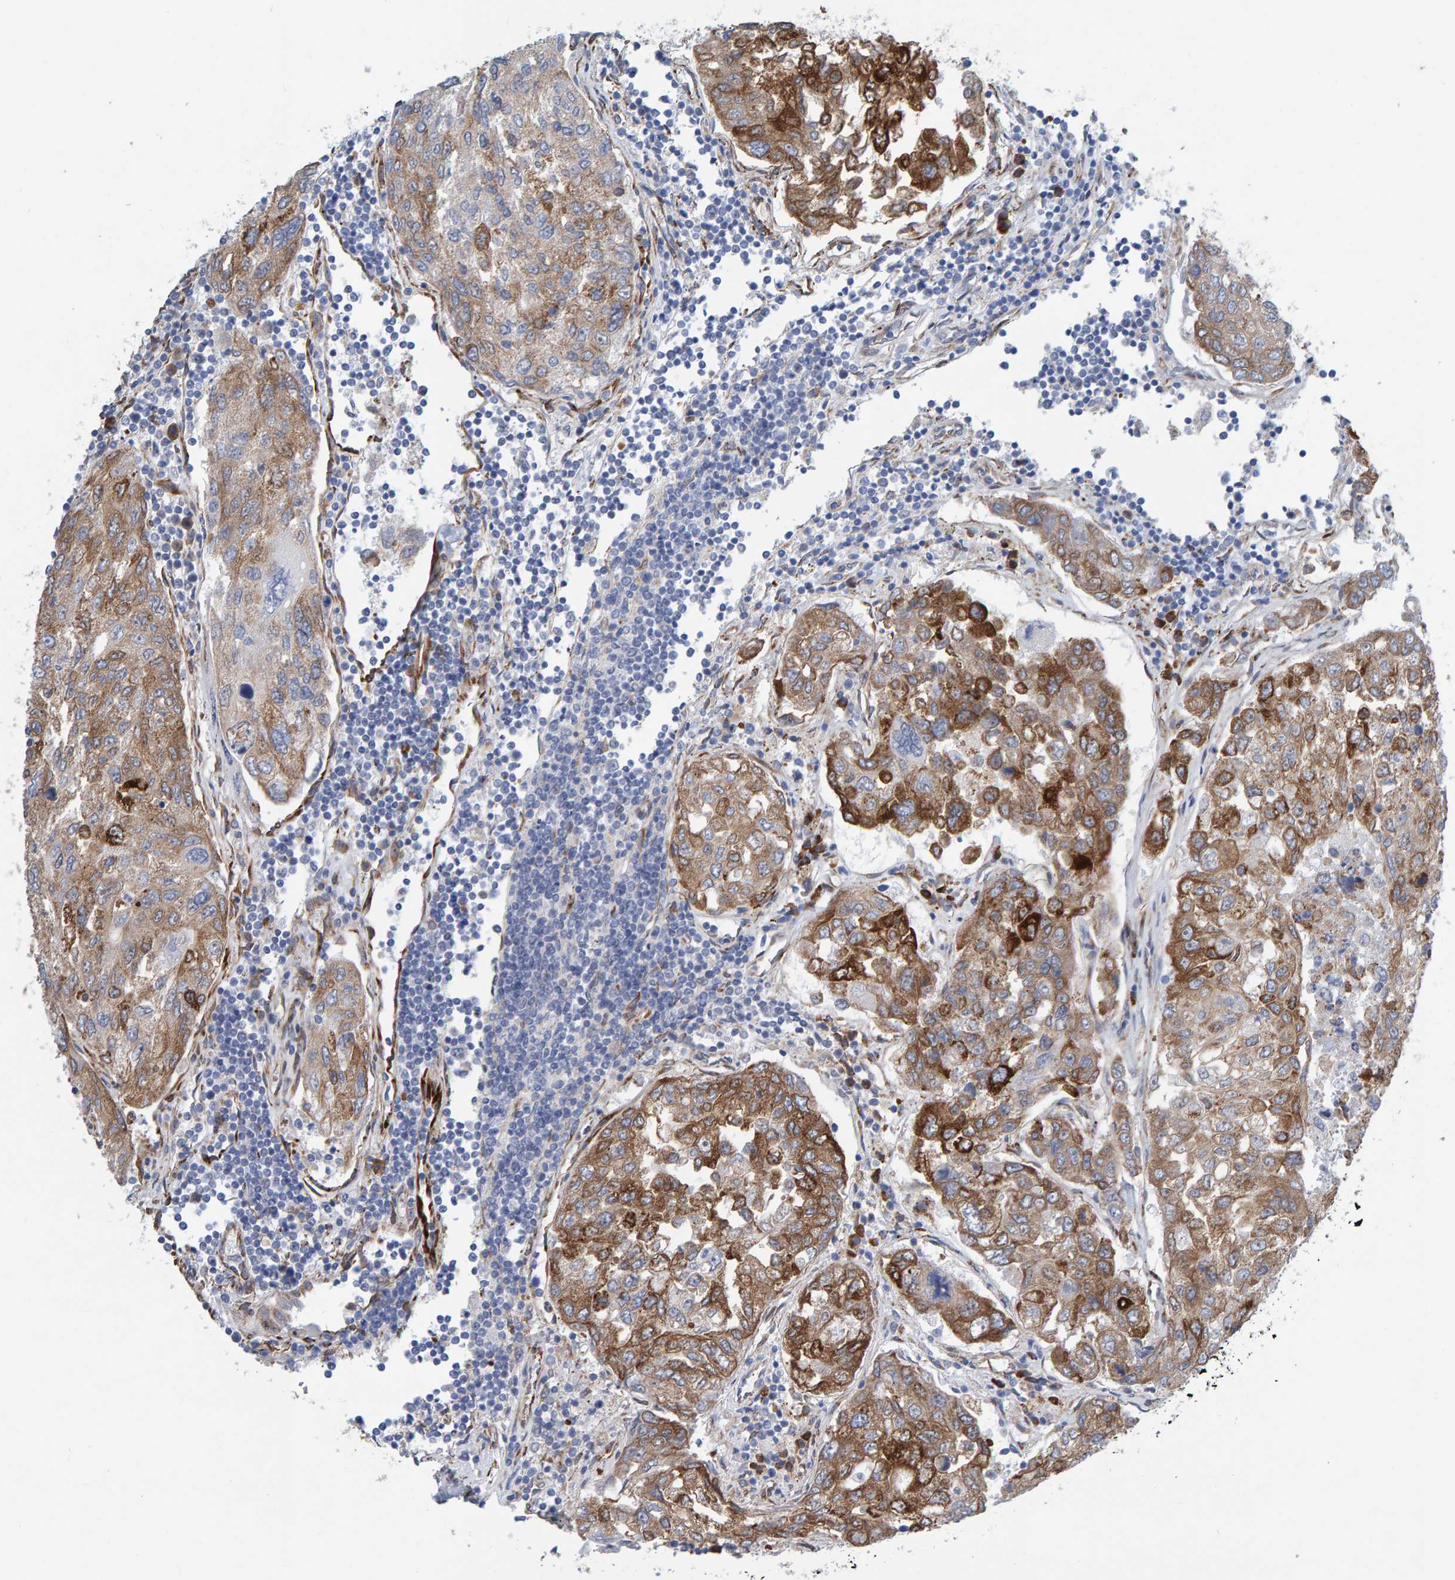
{"staining": {"intensity": "moderate", "quantity": ">75%", "location": "cytoplasmic/membranous"}, "tissue": "urothelial cancer", "cell_type": "Tumor cells", "image_type": "cancer", "snomed": [{"axis": "morphology", "description": "Urothelial carcinoma, High grade"}, {"axis": "topography", "description": "Lymph node"}, {"axis": "topography", "description": "Urinary bladder"}], "caption": "Urothelial cancer was stained to show a protein in brown. There is medium levels of moderate cytoplasmic/membranous staining in approximately >75% of tumor cells. The staining was performed using DAB (3,3'-diaminobenzidine), with brown indicating positive protein expression. Nuclei are stained blue with hematoxylin.", "gene": "MMP16", "patient": {"sex": "male", "age": 51}}